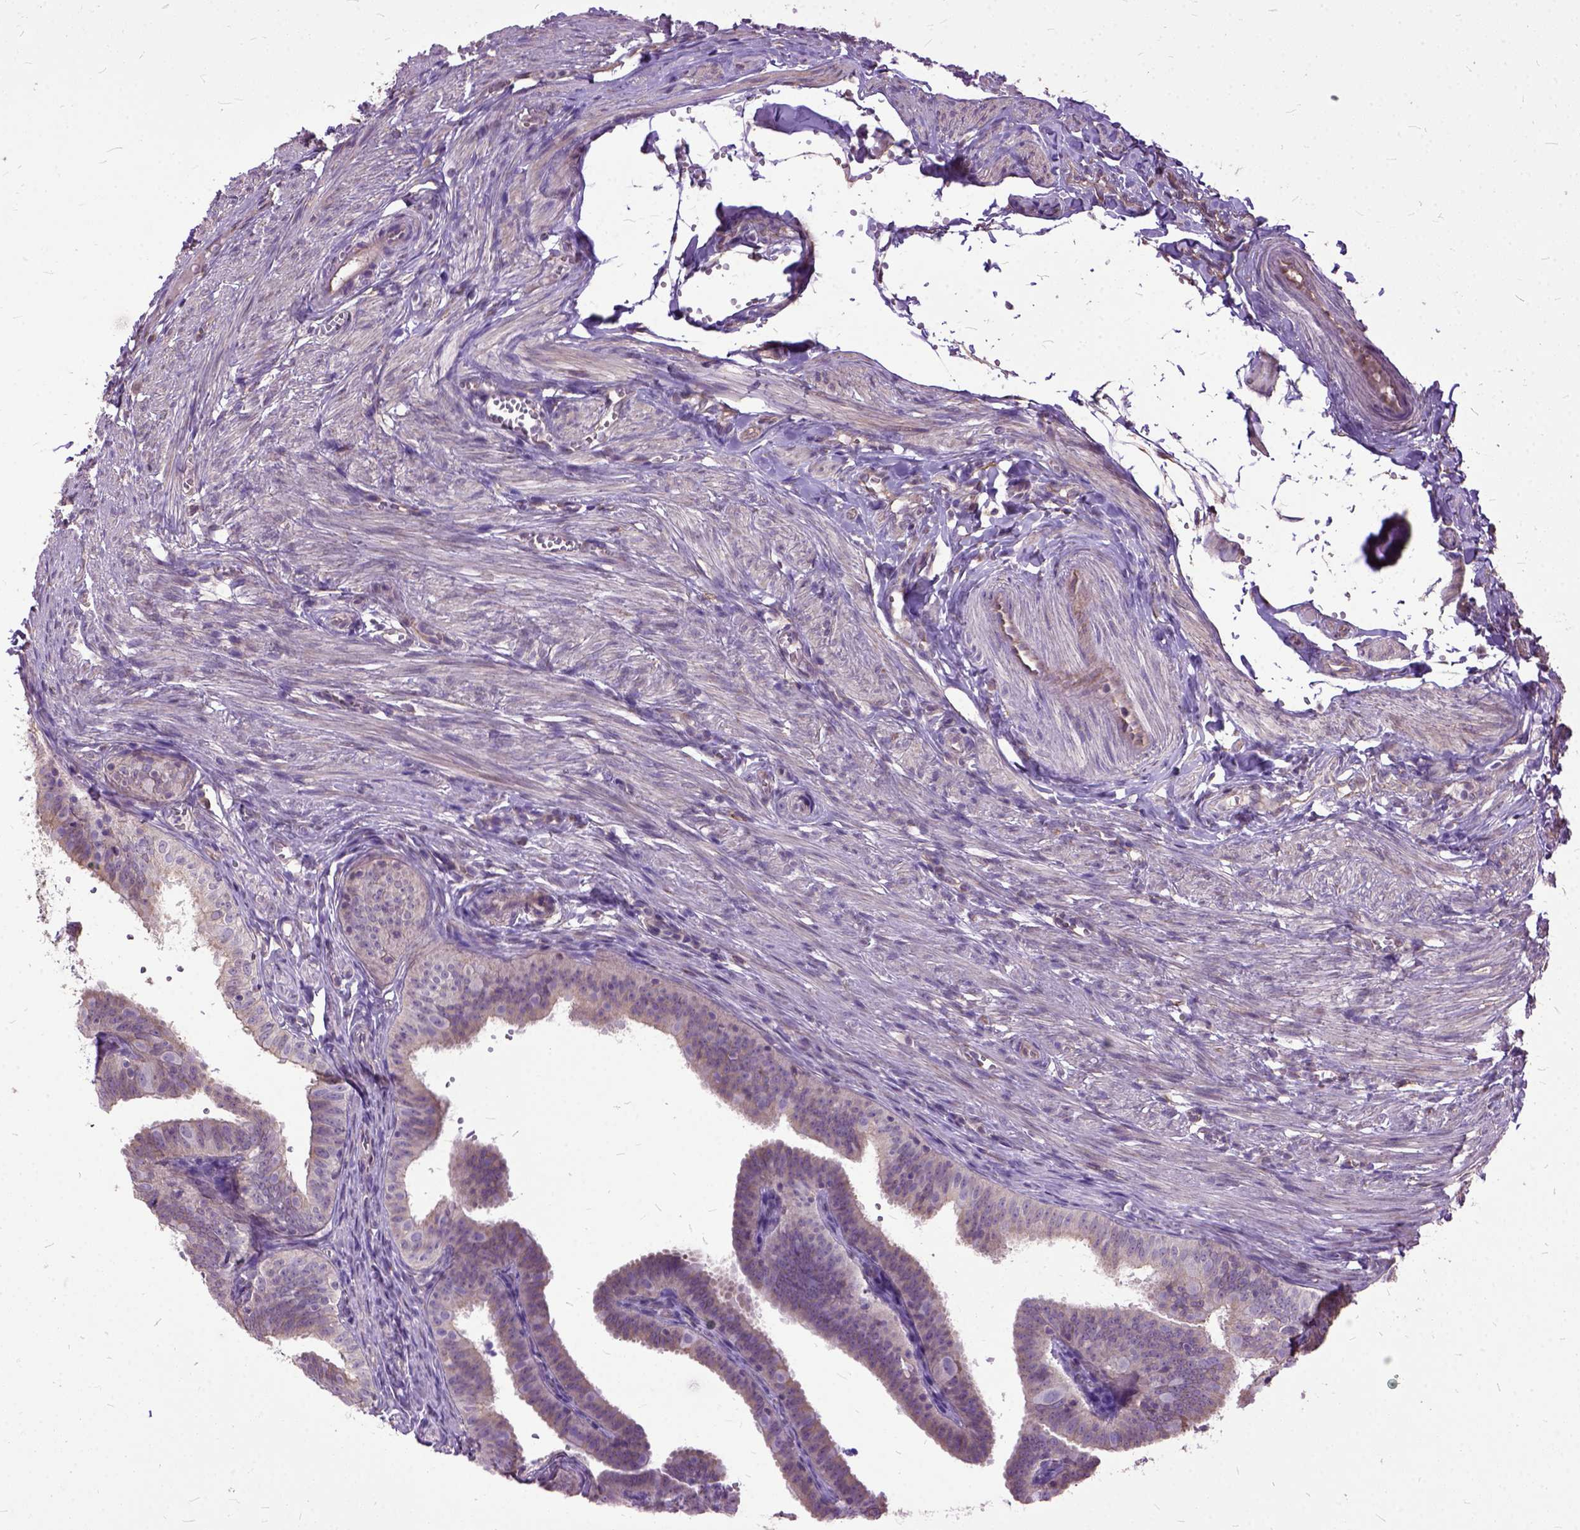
{"staining": {"intensity": "moderate", "quantity": "<25%", "location": "cytoplasmic/membranous"}, "tissue": "fallopian tube", "cell_type": "Glandular cells", "image_type": "normal", "snomed": [{"axis": "morphology", "description": "Normal tissue, NOS"}, {"axis": "topography", "description": "Fallopian tube"}], "caption": "Protein expression by IHC demonstrates moderate cytoplasmic/membranous positivity in about <25% of glandular cells in unremarkable fallopian tube. (Brightfield microscopy of DAB IHC at high magnification).", "gene": "AREG", "patient": {"sex": "female", "age": 25}}